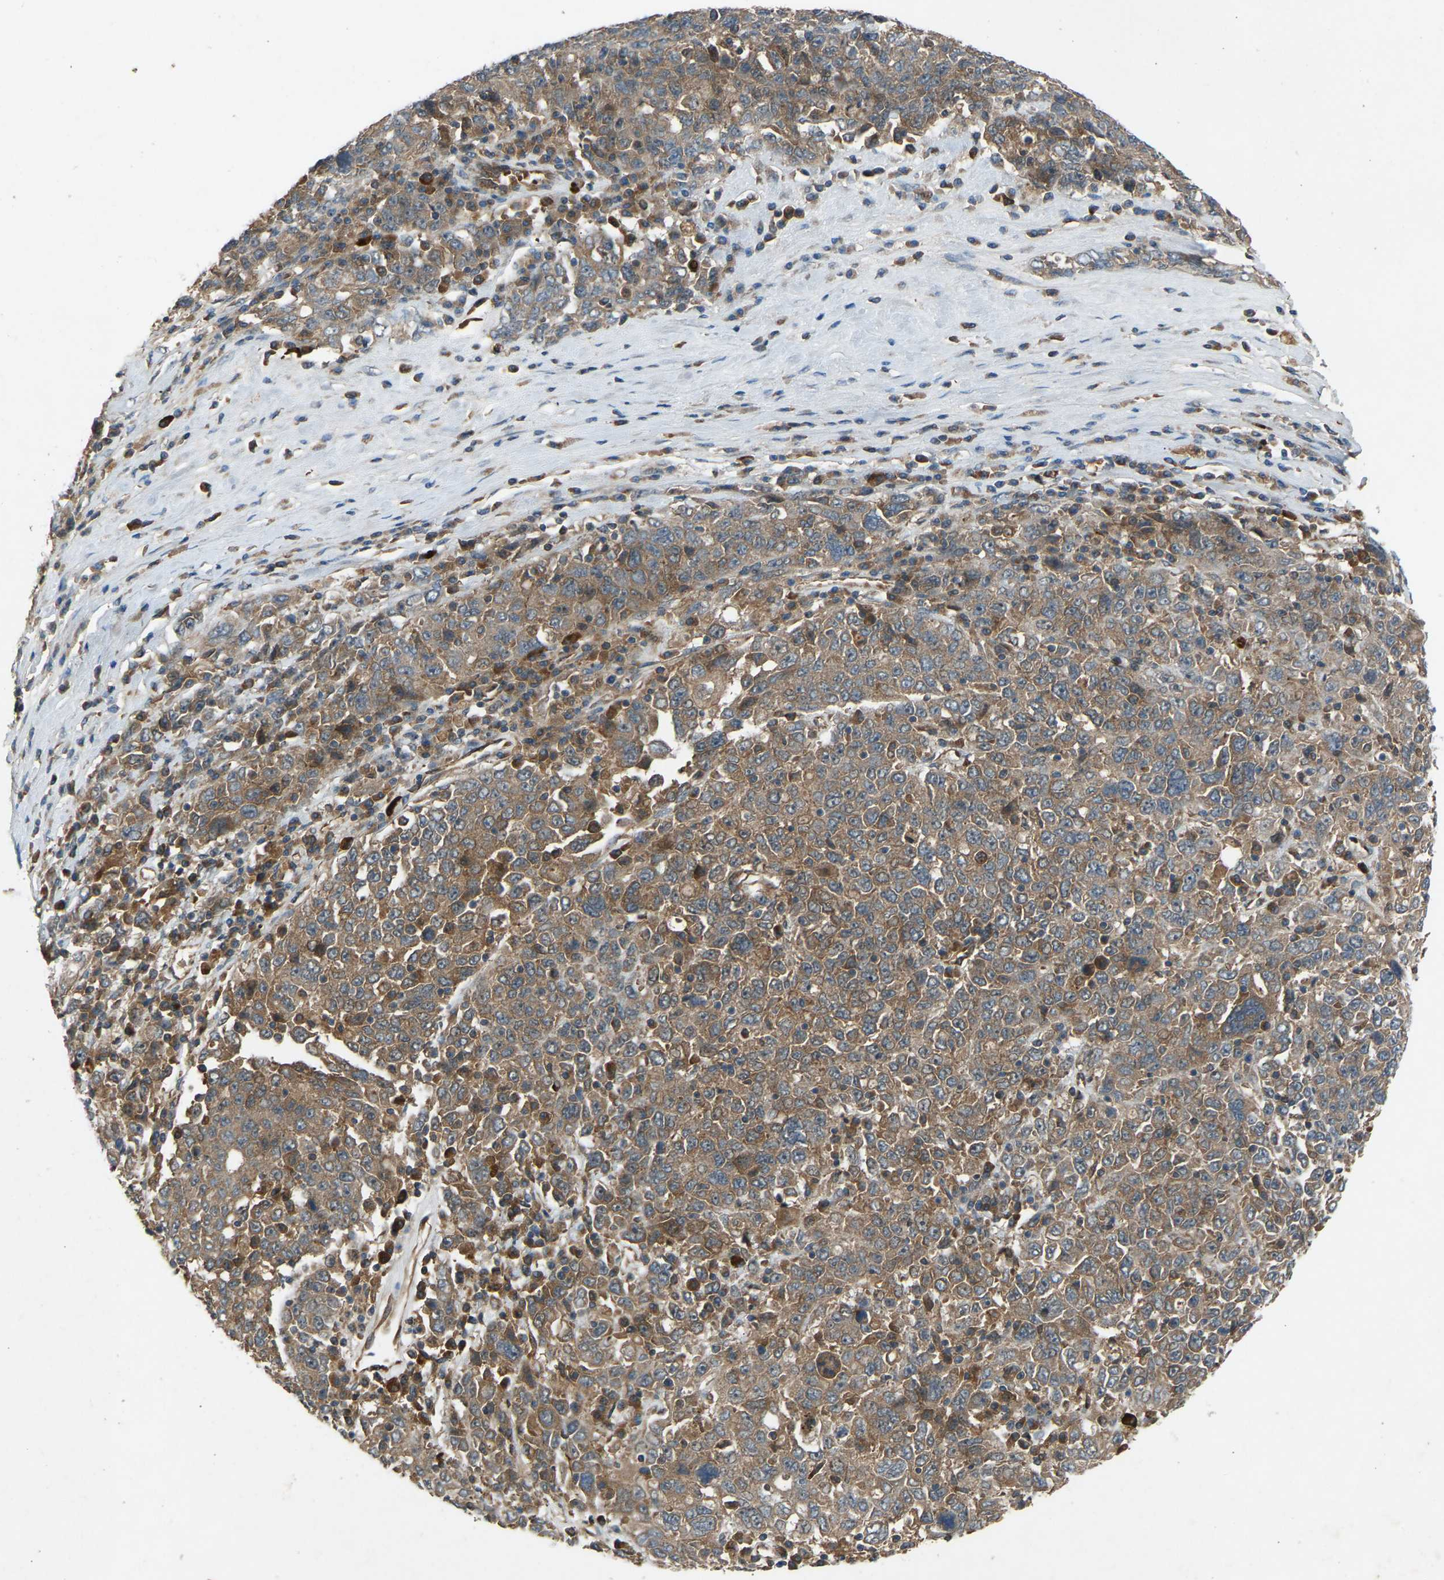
{"staining": {"intensity": "moderate", "quantity": ">75%", "location": "cytoplasmic/membranous"}, "tissue": "ovarian cancer", "cell_type": "Tumor cells", "image_type": "cancer", "snomed": [{"axis": "morphology", "description": "Carcinoma, endometroid"}, {"axis": "topography", "description": "Ovary"}], "caption": "Protein analysis of ovarian cancer (endometroid carcinoma) tissue exhibits moderate cytoplasmic/membranous positivity in approximately >75% of tumor cells.", "gene": "GAS2L1", "patient": {"sex": "female", "age": 62}}